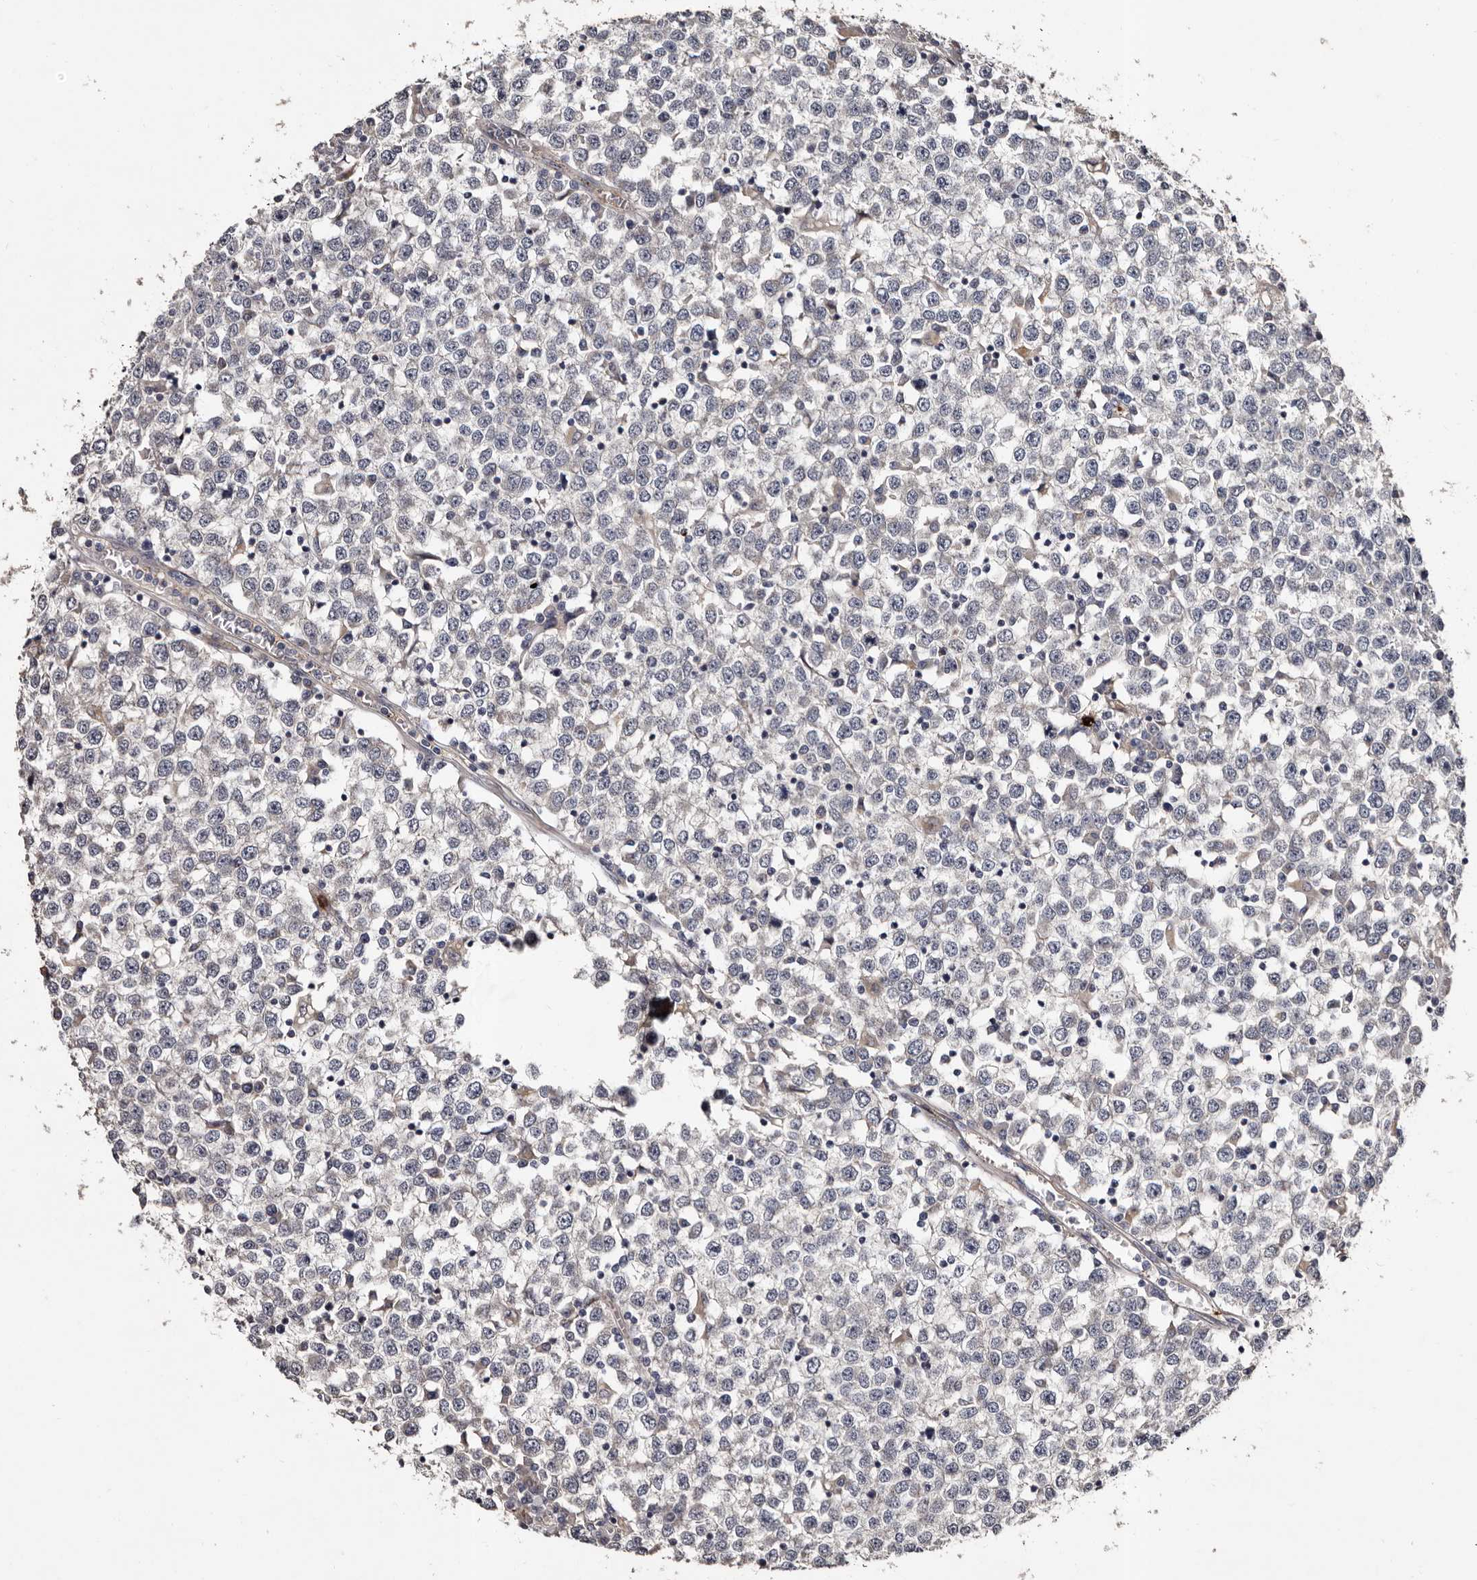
{"staining": {"intensity": "weak", "quantity": "<25%", "location": "cytoplasmic/membranous"}, "tissue": "testis cancer", "cell_type": "Tumor cells", "image_type": "cancer", "snomed": [{"axis": "morphology", "description": "Seminoma, NOS"}, {"axis": "topography", "description": "Testis"}], "caption": "DAB immunohistochemical staining of seminoma (testis) reveals no significant positivity in tumor cells.", "gene": "FAM91A1", "patient": {"sex": "male", "age": 65}}